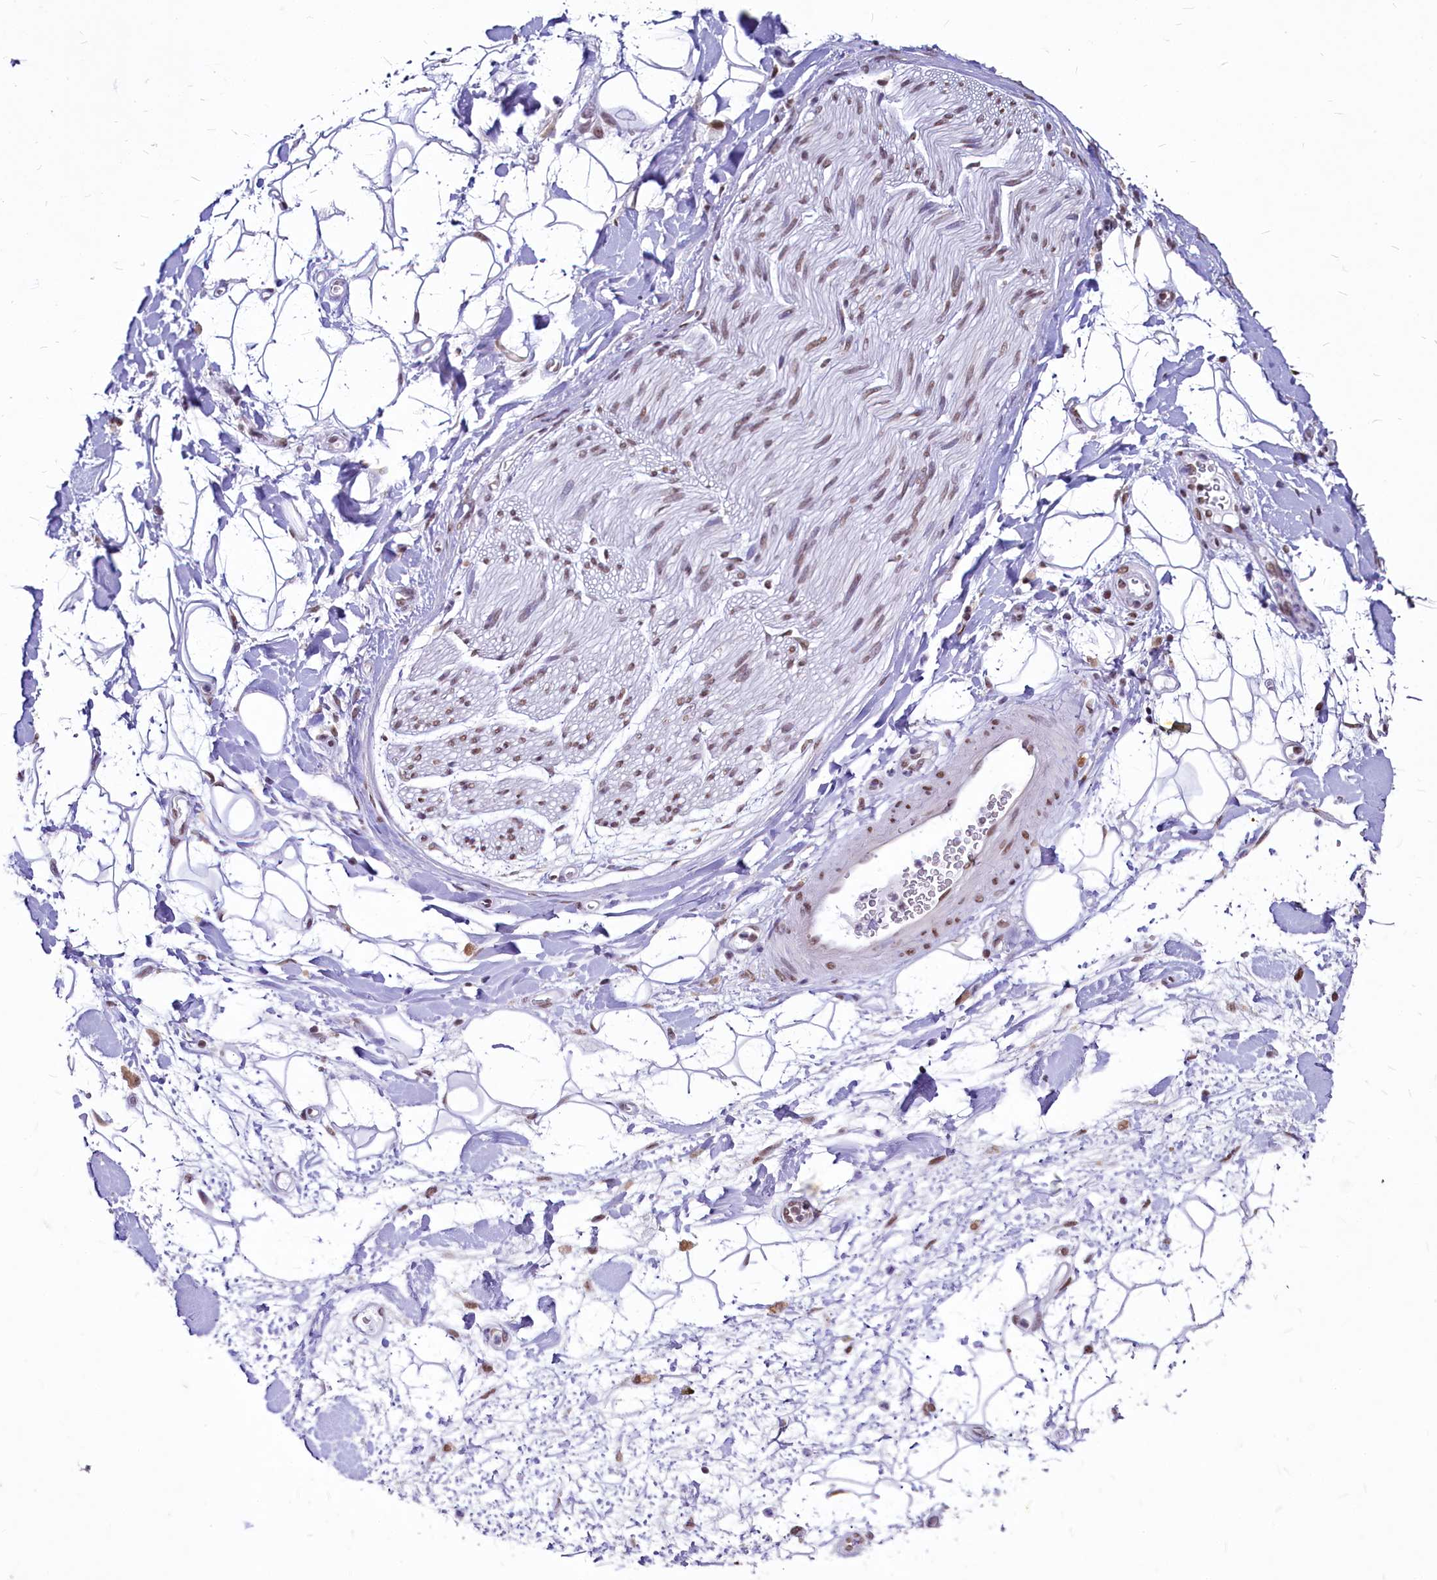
{"staining": {"intensity": "negative", "quantity": "none", "location": "none"}, "tissue": "adipose tissue", "cell_type": "Adipocytes", "image_type": "normal", "snomed": [{"axis": "morphology", "description": "Normal tissue, NOS"}, {"axis": "morphology", "description": "Adenocarcinoma, NOS"}, {"axis": "topography", "description": "Pancreas"}, {"axis": "topography", "description": "Peripheral nerve tissue"}], "caption": "A histopathology image of human adipose tissue is negative for staining in adipocytes. (Stains: DAB IHC with hematoxylin counter stain, Microscopy: brightfield microscopy at high magnification).", "gene": "PARPBP", "patient": {"sex": "male", "age": 59}}